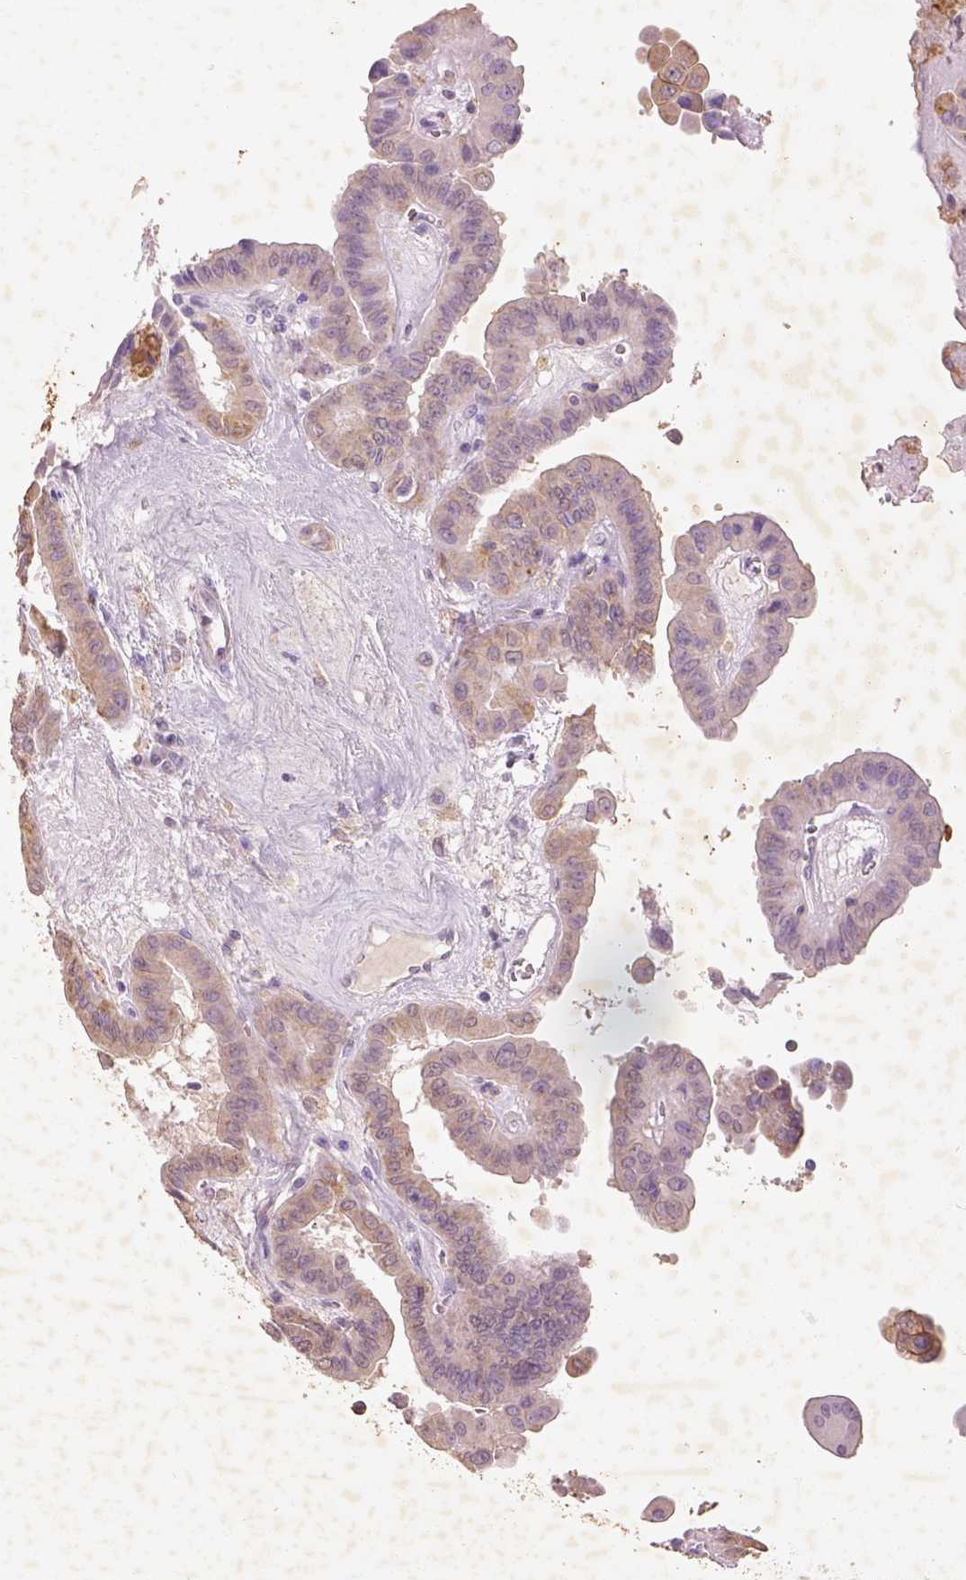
{"staining": {"intensity": "moderate", "quantity": "<25%", "location": "cytoplasmic/membranous"}, "tissue": "thyroid cancer", "cell_type": "Tumor cells", "image_type": "cancer", "snomed": [{"axis": "morphology", "description": "Papillary adenocarcinoma, NOS"}, {"axis": "topography", "description": "Thyroid gland"}], "caption": "Protein expression analysis of thyroid cancer reveals moderate cytoplasmic/membranous staining in approximately <25% of tumor cells. Immunohistochemistry stains the protein of interest in brown and the nuclei are stained blue.", "gene": "AP2B1", "patient": {"sex": "female", "age": 37}}